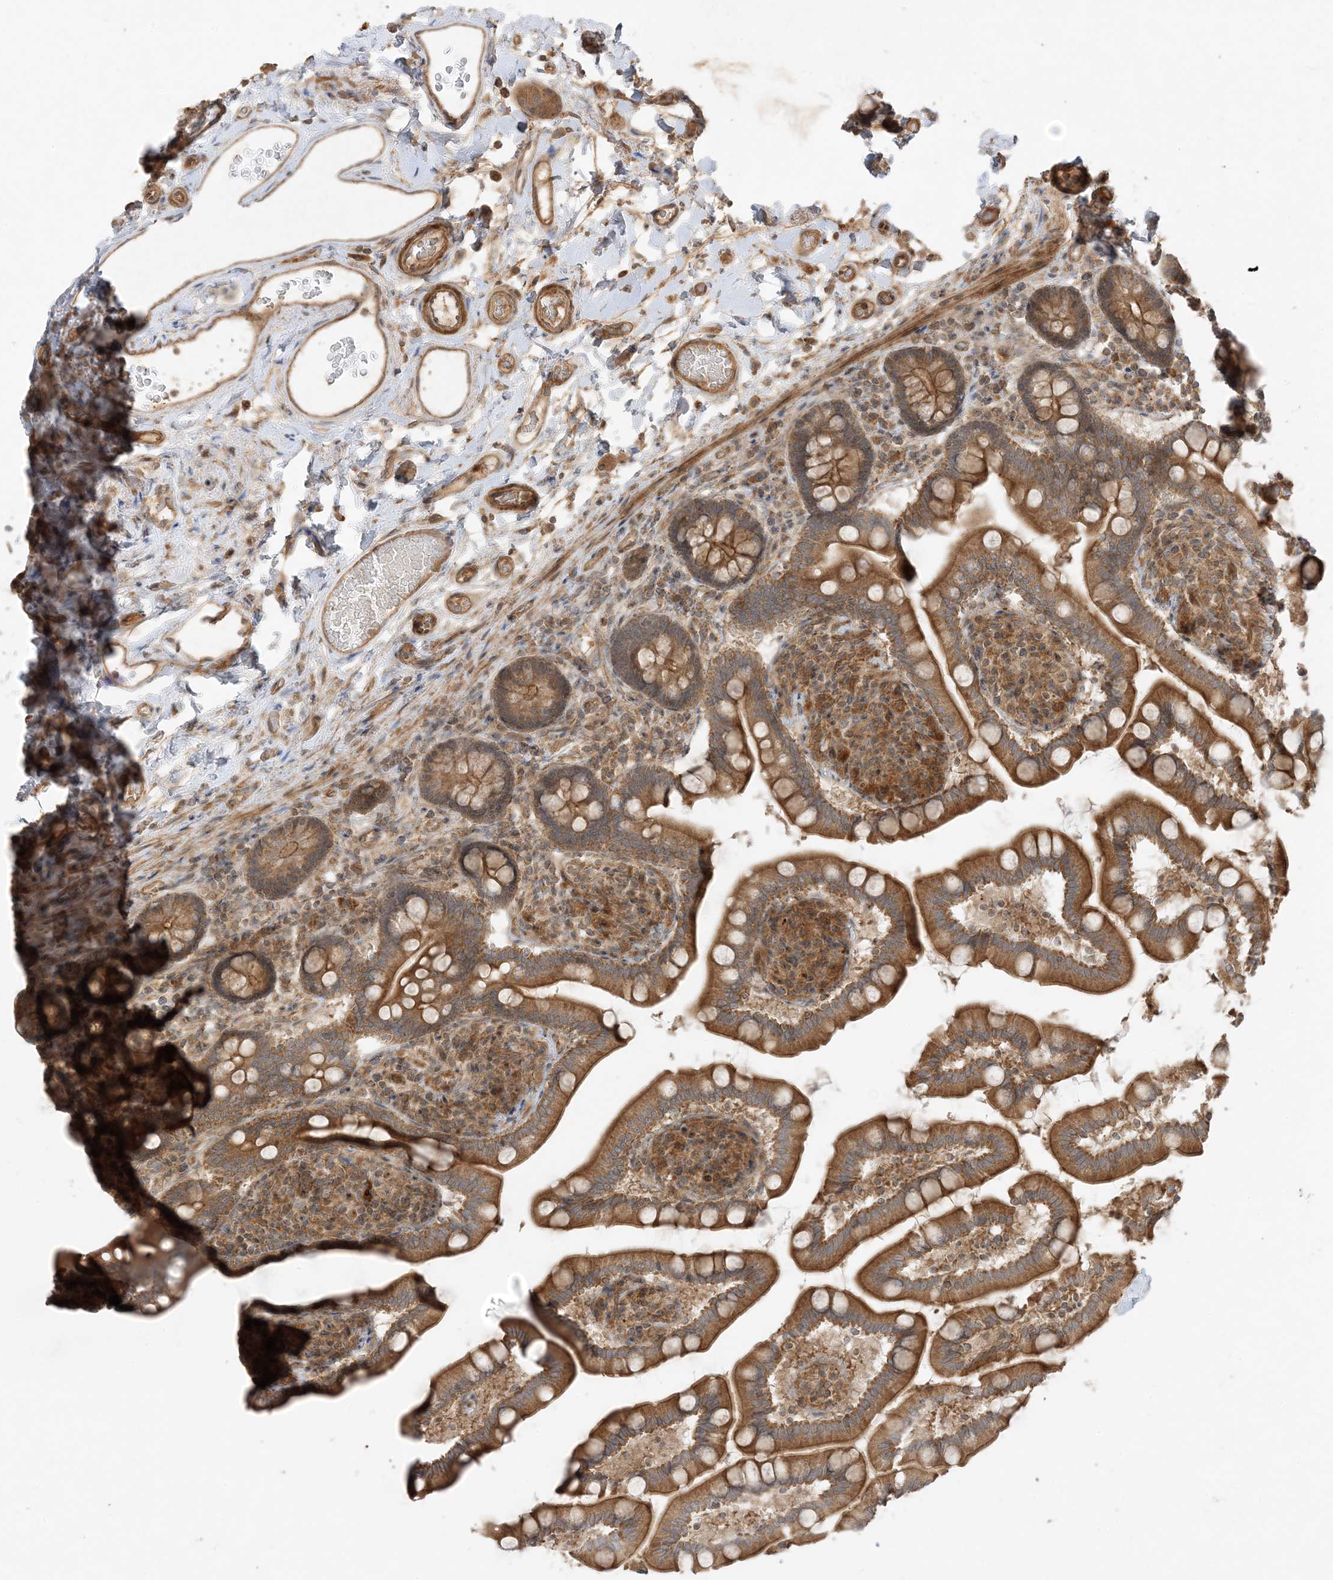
{"staining": {"intensity": "strong", "quantity": ">75%", "location": "cytoplasmic/membranous"}, "tissue": "small intestine", "cell_type": "Glandular cells", "image_type": "normal", "snomed": [{"axis": "morphology", "description": "Normal tissue, NOS"}, {"axis": "topography", "description": "Small intestine"}], "caption": "DAB immunohistochemical staining of normal small intestine shows strong cytoplasmic/membranous protein staining in about >75% of glandular cells.", "gene": "XRN1", "patient": {"sex": "female", "age": 64}}